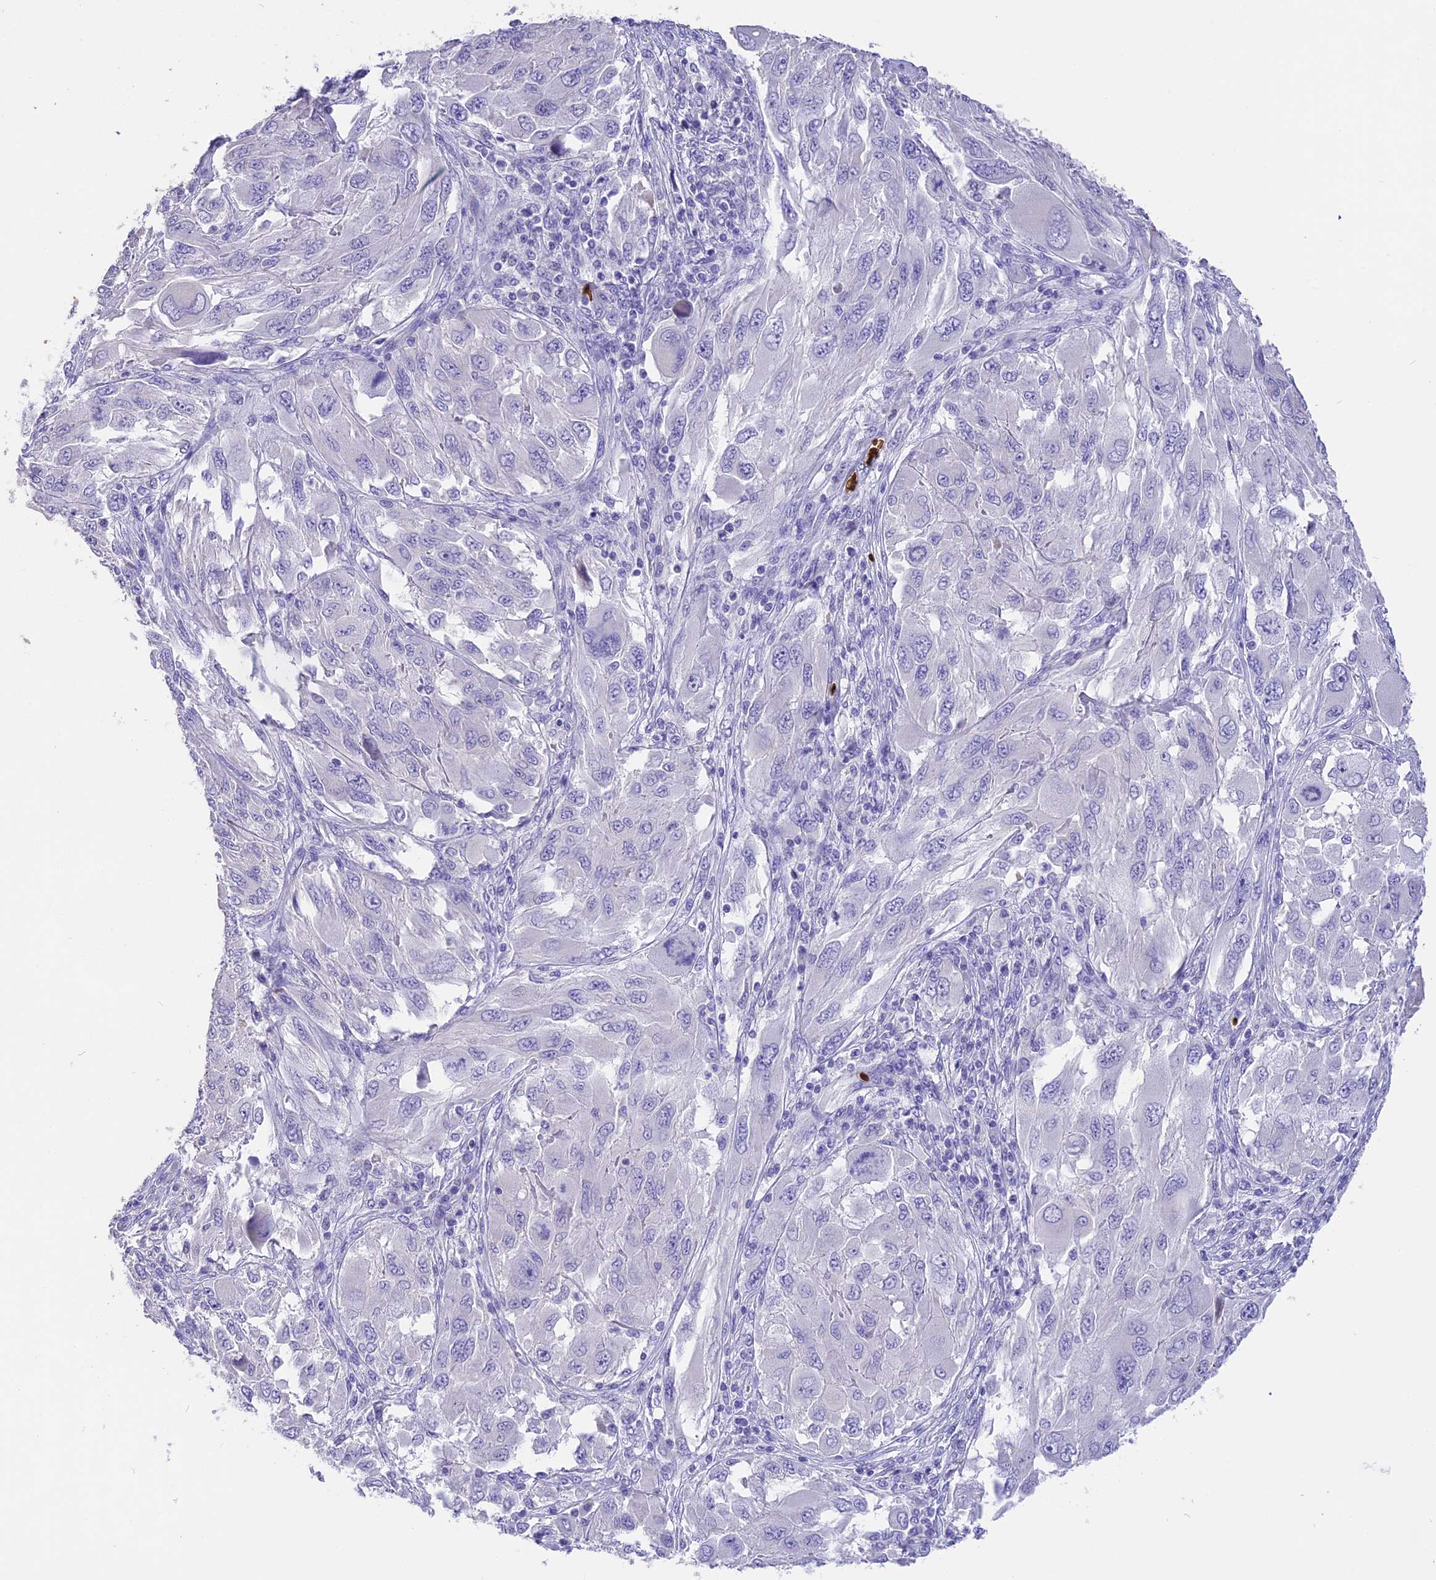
{"staining": {"intensity": "negative", "quantity": "none", "location": "none"}, "tissue": "melanoma", "cell_type": "Tumor cells", "image_type": "cancer", "snomed": [{"axis": "morphology", "description": "Malignant melanoma, NOS"}, {"axis": "topography", "description": "Skin"}], "caption": "Immunohistochemistry of malignant melanoma displays no staining in tumor cells.", "gene": "TNNC2", "patient": {"sex": "female", "age": 91}}